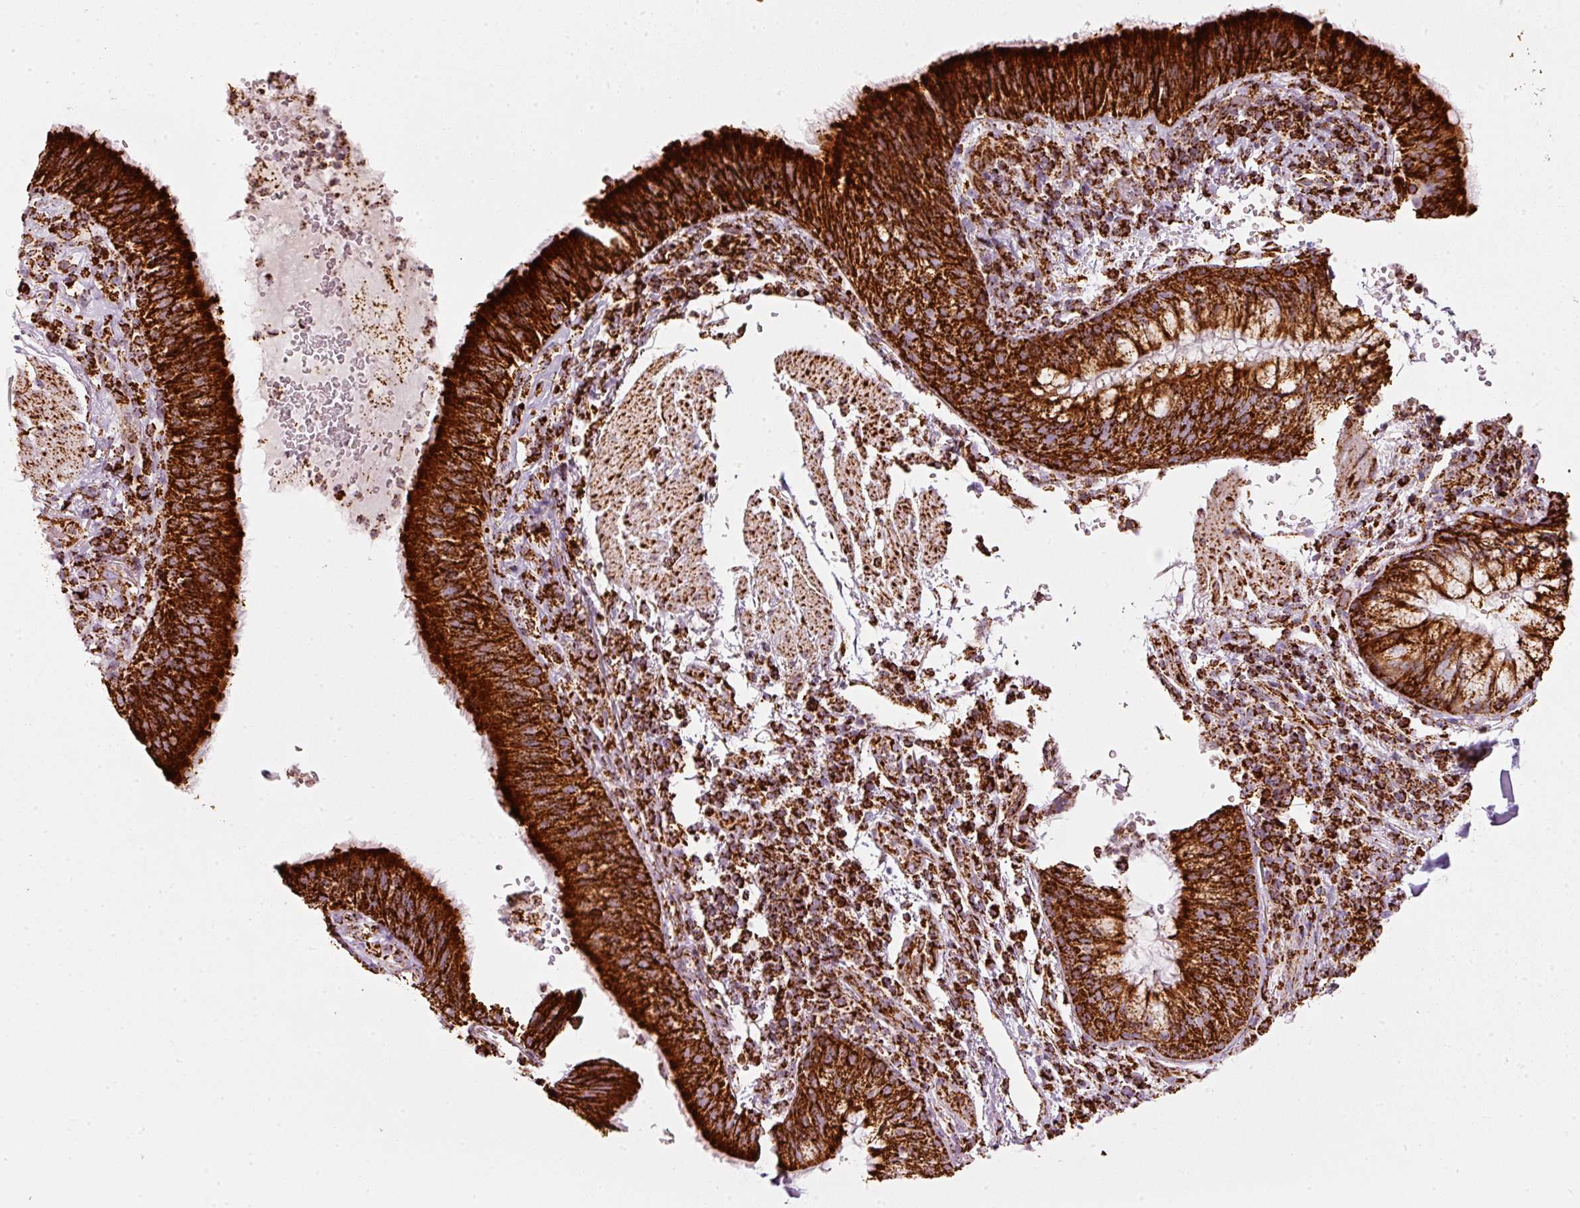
{"staining": {"intensity": "strong", "quantity": ">75%", "location": "cytoplasmic/membranous"}, "tissue": "bronchus", "cell_type": "Respiratory epithelial cells", "image_type": "normal", "snomed": [{"axis": "morphology", "description": "Normal tissue, NOS"}, {"axis": "topography", "description": "Cartilage tissue"}, {"axis": "topography", "description": "Bronchus"}], "caption": "This histopathology image displays immunohistochemistry staining of benign human bronchus, with high strong cytoplasmic/membranous expression in about >75% of respiratory epithelial cells.", "gene": "MT", "patient": {"sex": "male", "age": 56}}